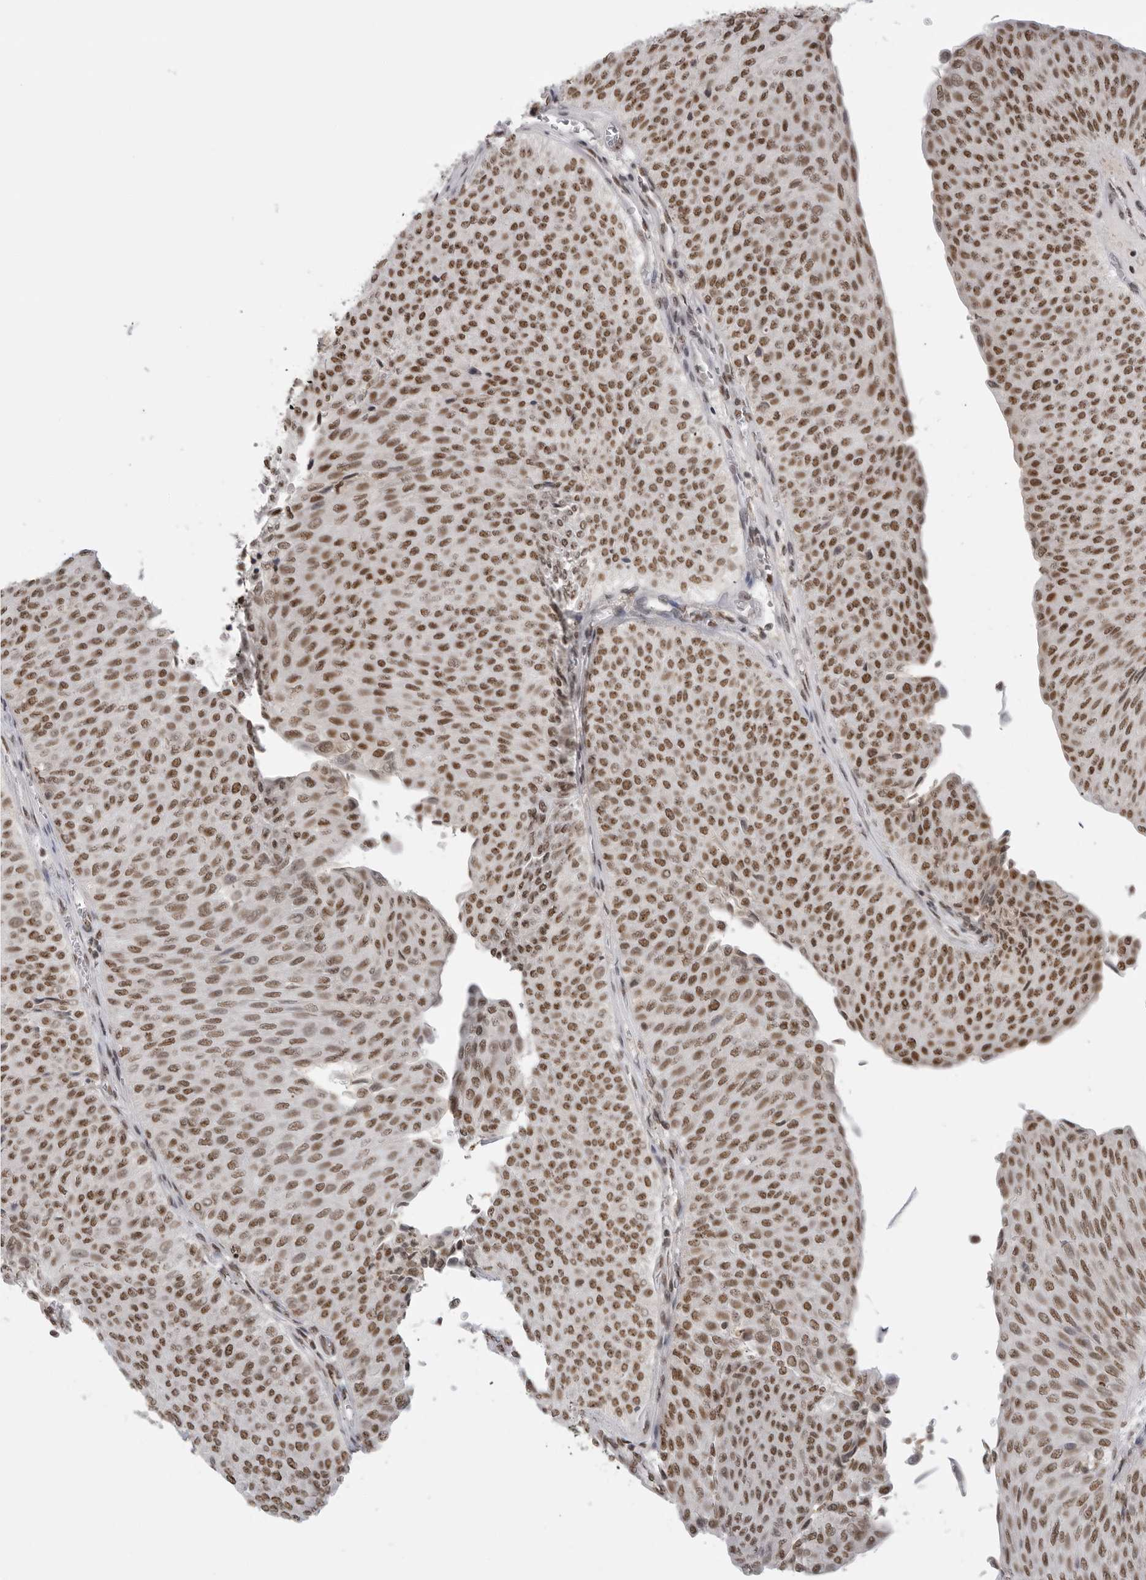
{"staining": {"intensity": "moderate", "quantity": ">75%", "location": "nuclear"}, "tissue": "urothelial cancer", "cell_type": "Tumor cells", "image_type": "cancer", "snomed": [{"axis": "morphology", "description": "Urothelial carcinoma, Low grade"}, {"axis": "topography", "description": "Urinary bladder"}], "caption": "Immunohistochemical staining of urothelial cancer shows medium levels of moderate nuclear expression in approximately >75% of tumor cells. (brown staining indicates protein expression, while blue staining denotes nuclei).", "gene": "RPA2", "patient": {"sex": "male", "age": 78}}